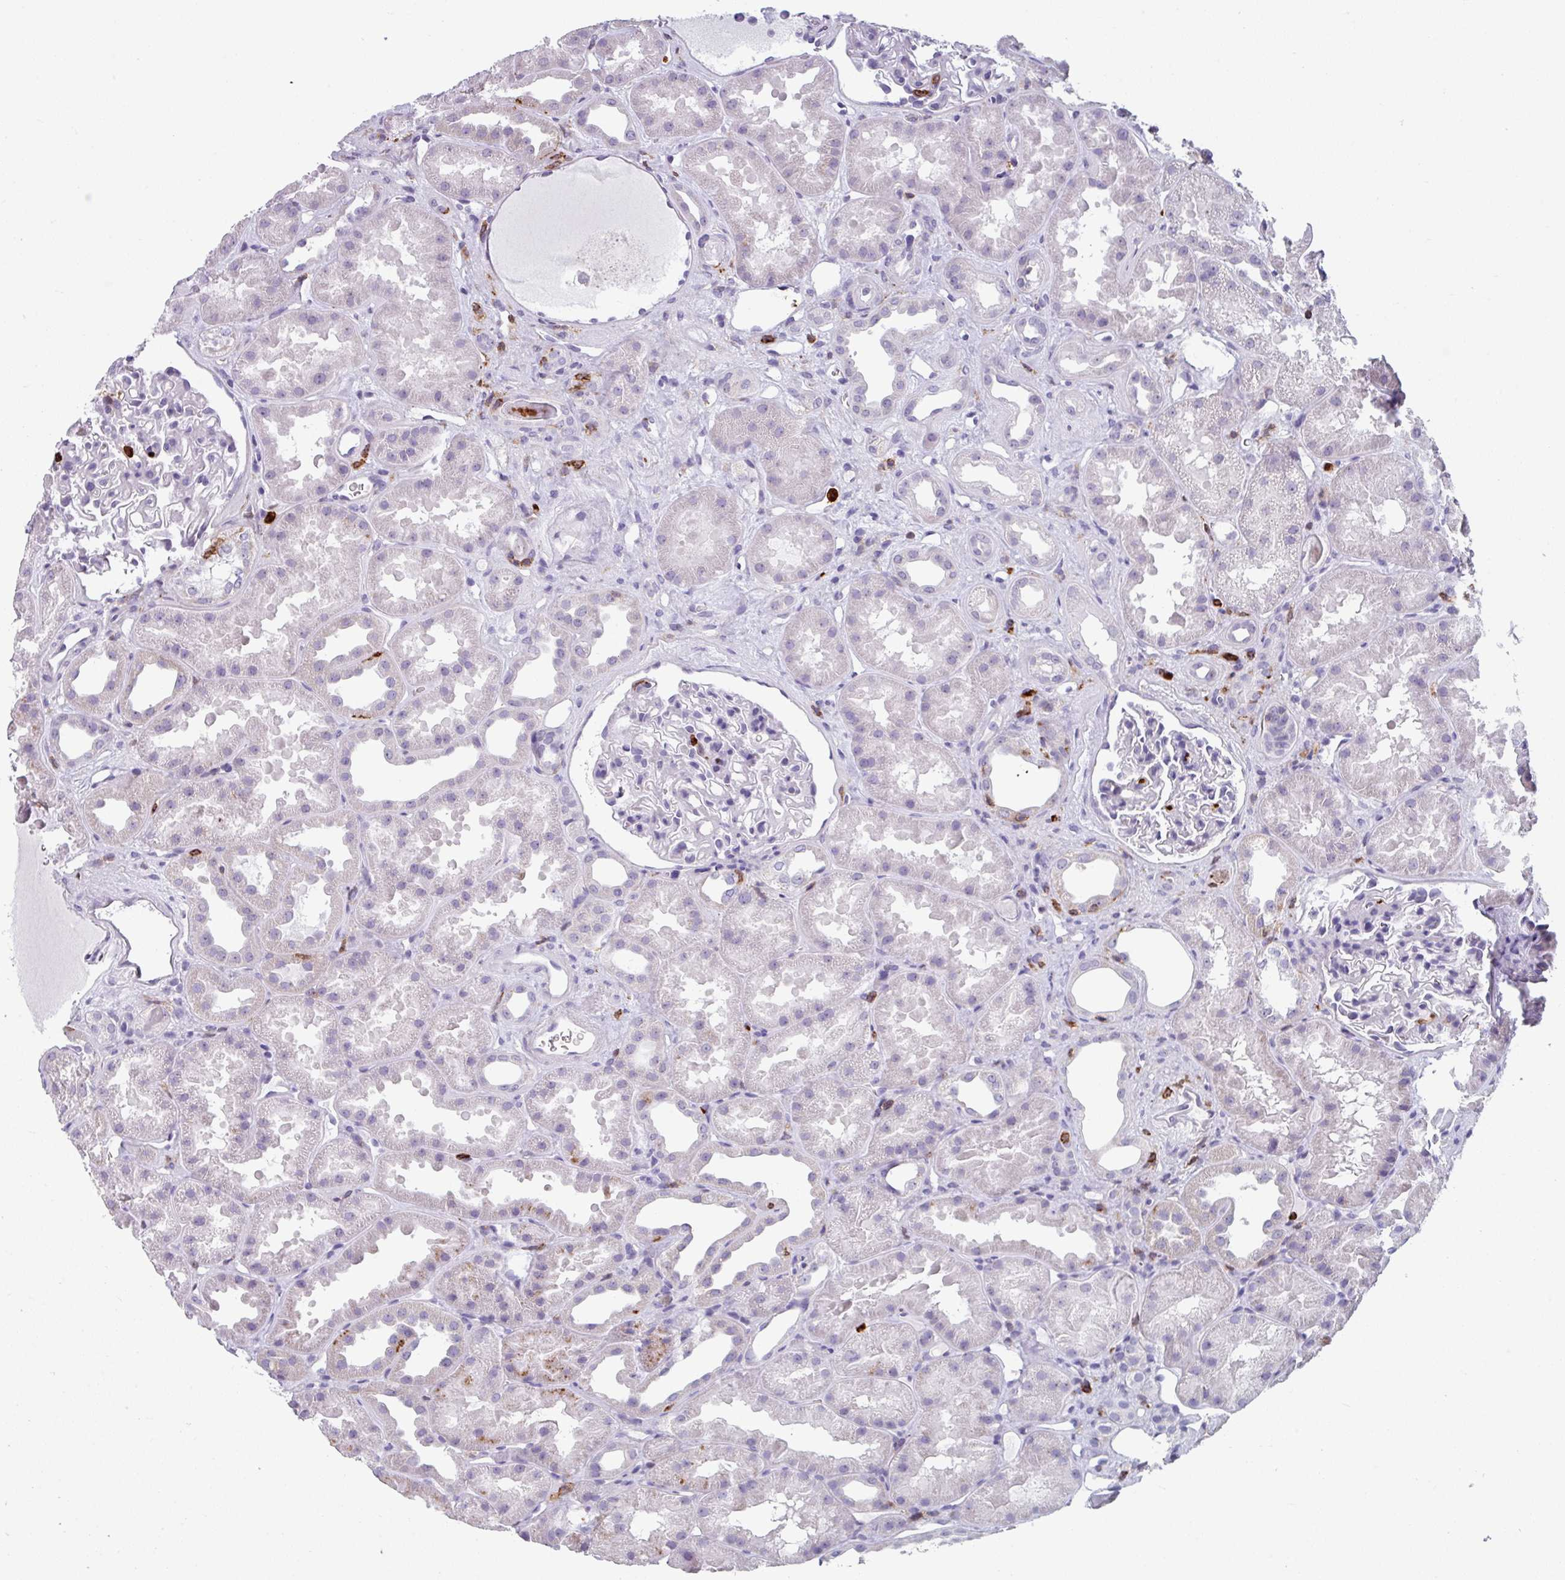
{"staining": {"intensity": "negative", "quantity": "none", "location": "none"}, "tissue": "kidney", "cell_type": "Cells in glomeruli", "image_type": "normal", "snomed": [{"axis": "morphology", "description": "Normal tissue, NOS"}, {"axis": "topography", "description": "Kidney"}], "caption": "IHC photomicrograph of unremarkable kidney: kidney stained with DAB (3,3'-diaminobenzidine) exhibits no significant protein positivity in cells in glomeruli.", "gene": "EXOSC5", "patient": {"sex": "male", "age": 61}}